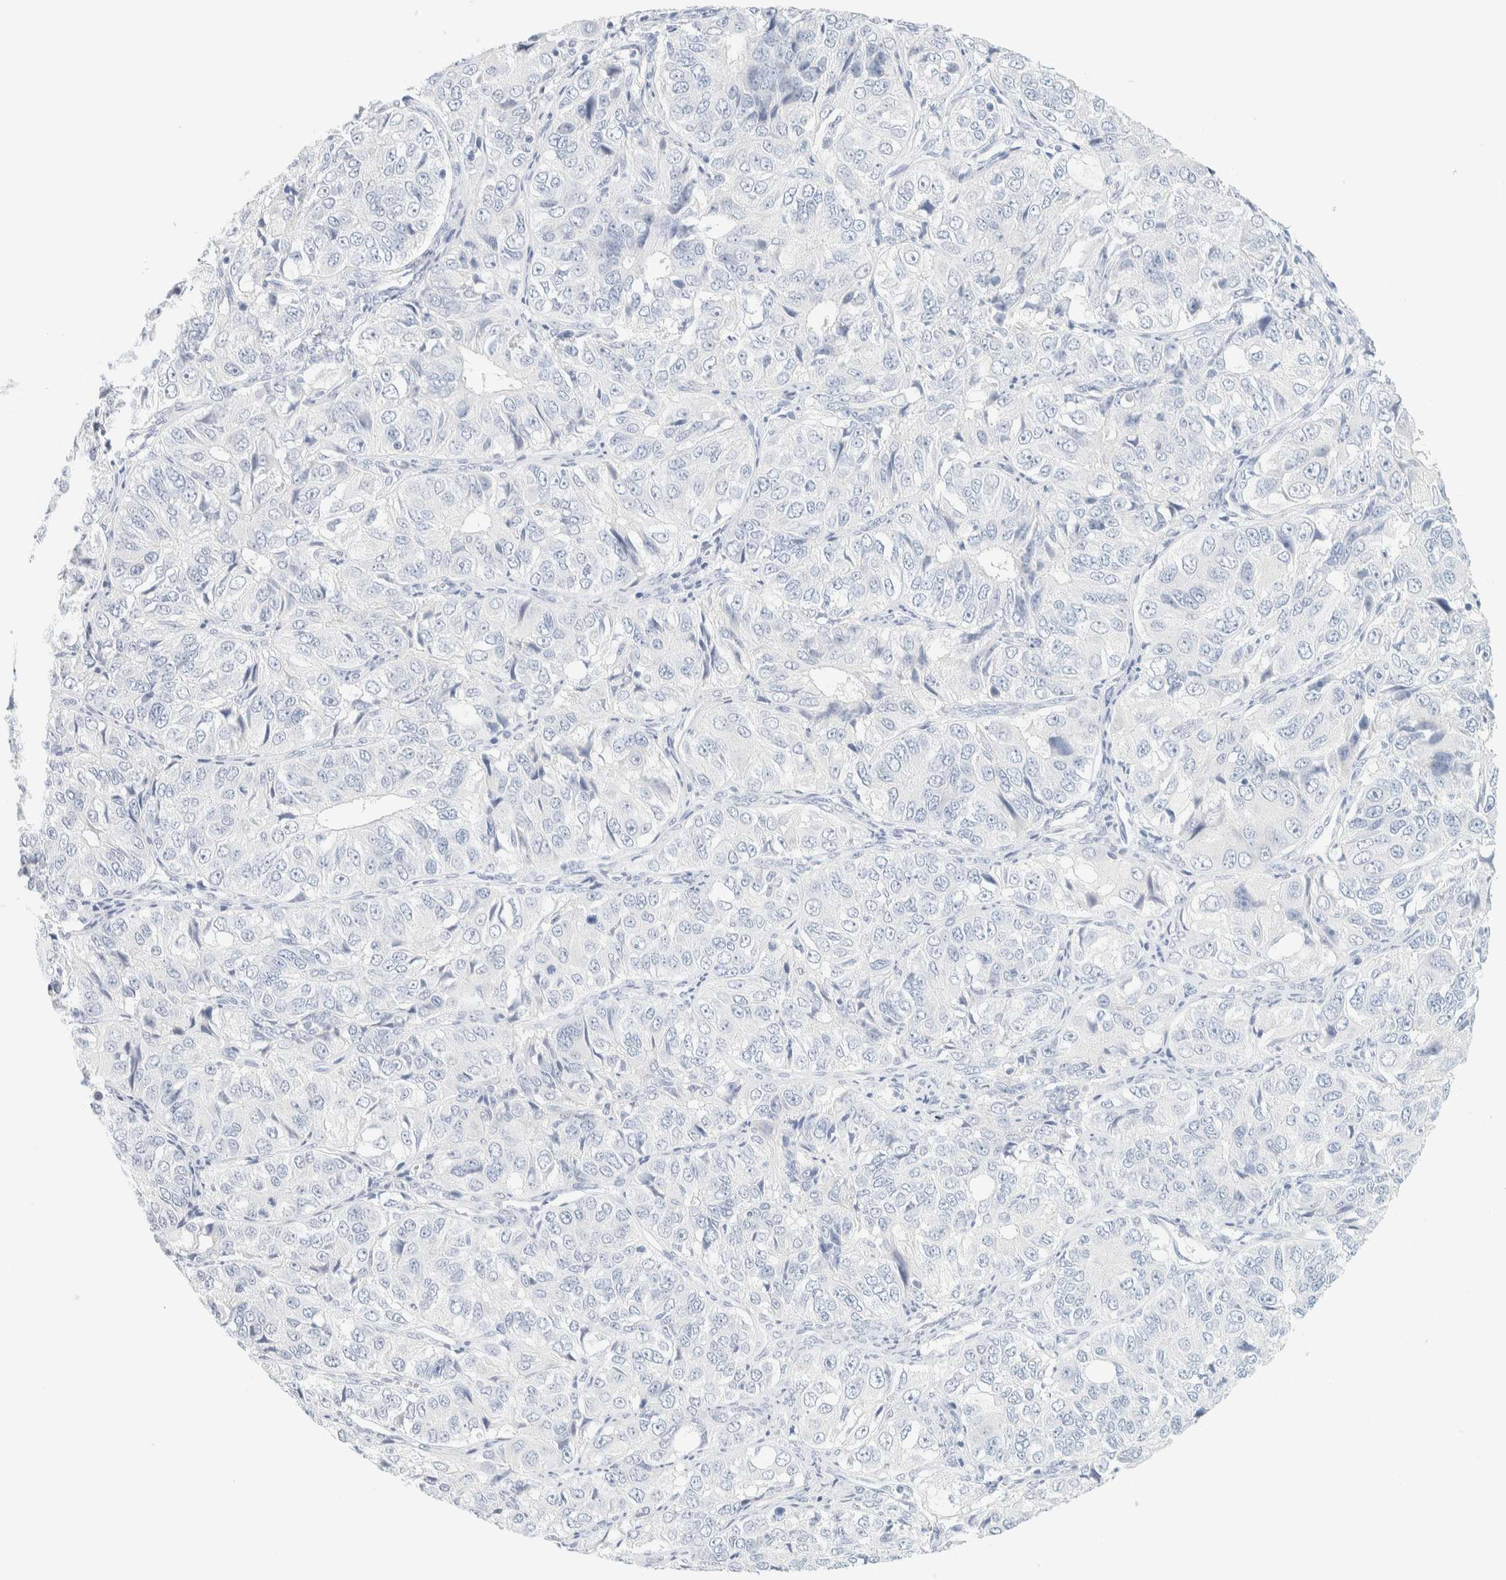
{"staining": {"intensity": "negative", "quantity": "none", "location": "none"}, "tissue": "ovarian cancer", "cell_type": "Tumor cells", "image_type": "cancer", "snomed": [{"axis": "morphology", "description": "Carcinoma, endometroid"}, {"axis": "topography", "description": "Ovary"}], "caption": "Immunohistochemistry of human ovarian cancer reveals no staining in tumor cells.", "gene": "AFMID", "patient": {"sex": "female", "age": 51}}